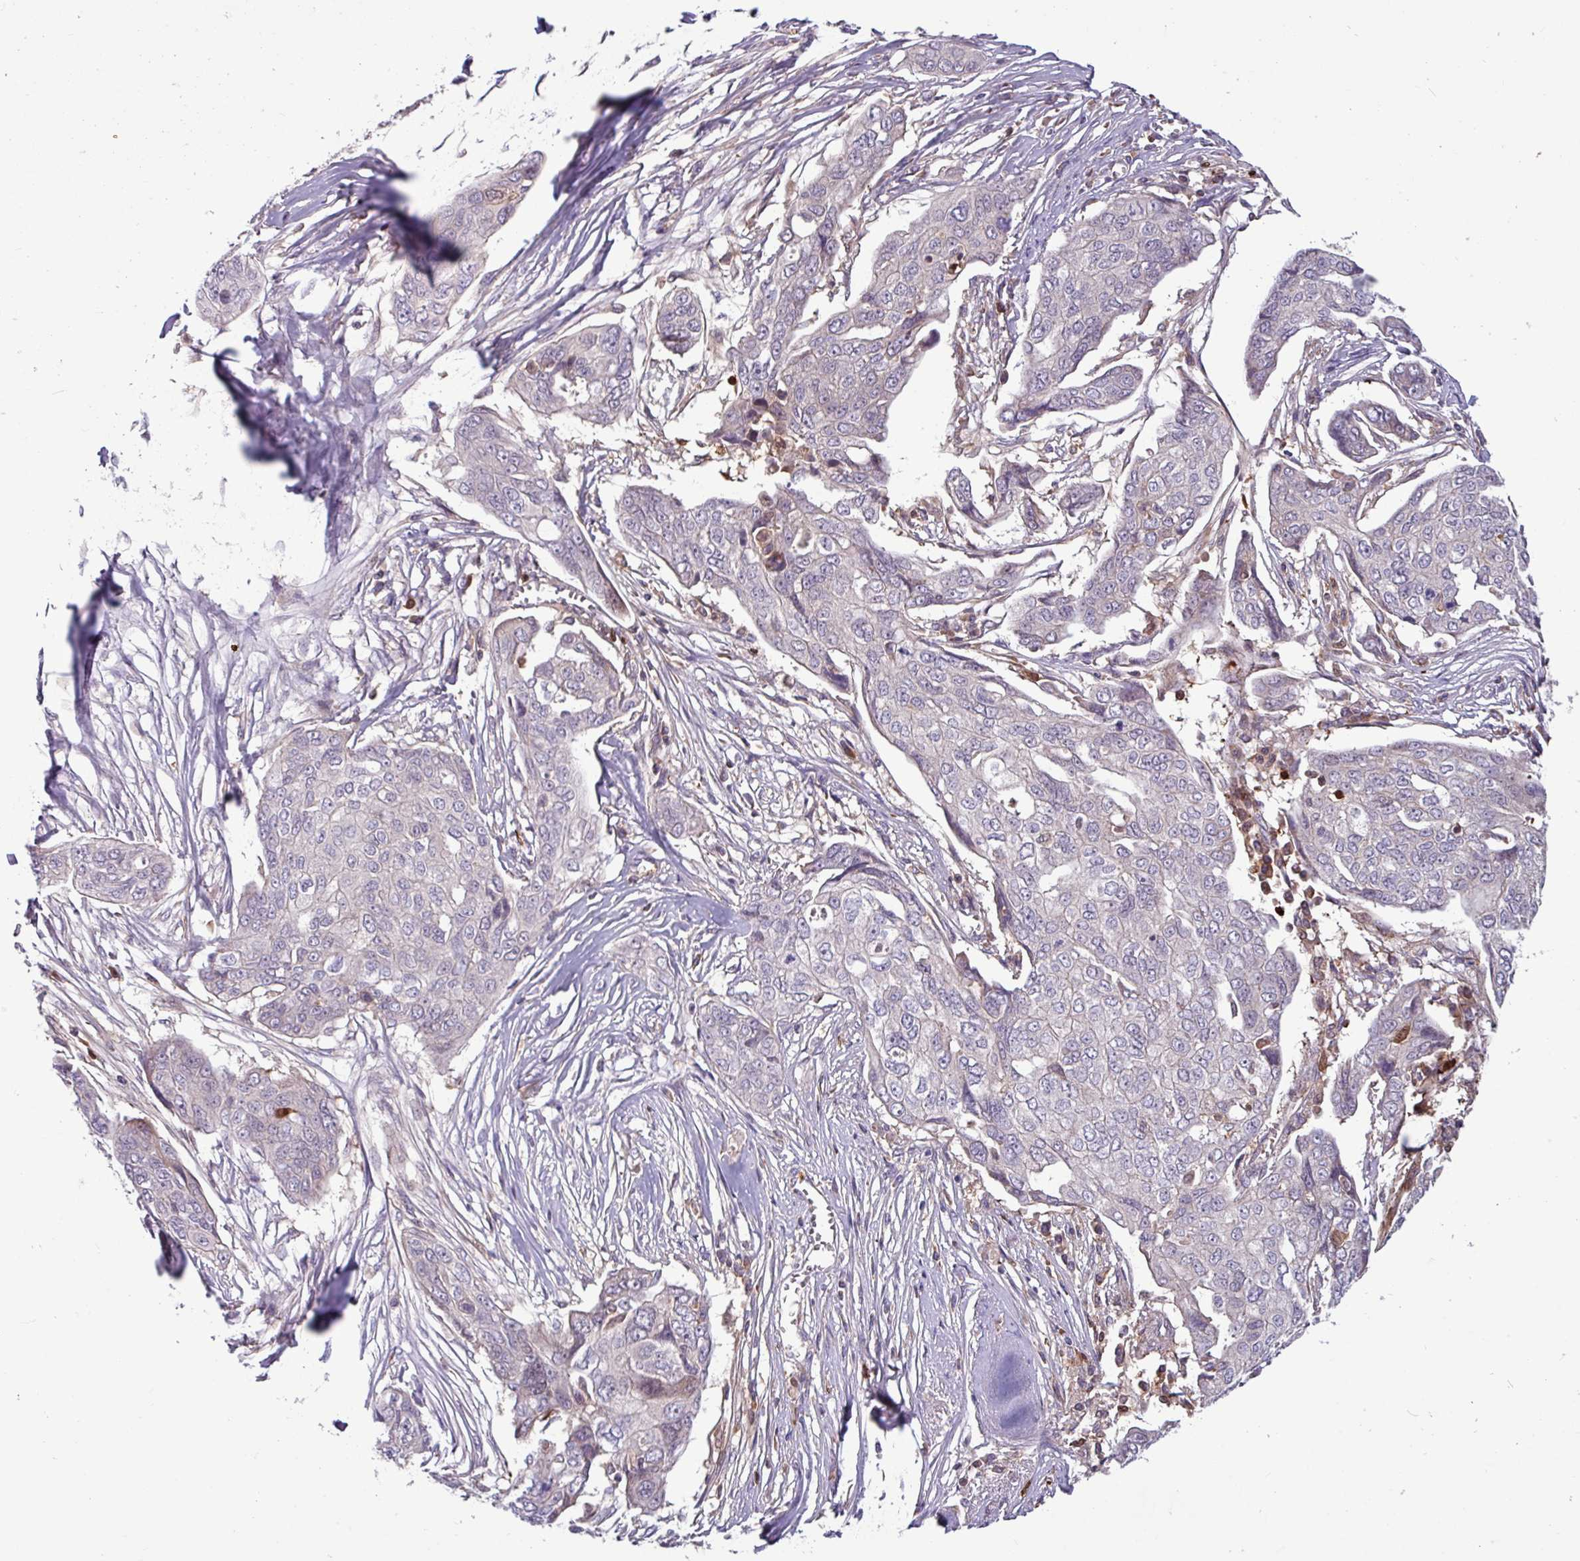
{"staining": {"intensity": "negative", "quantity": "none", "location": "none"}, "tissue": "ovarian cancer", "cell_type": "Tumor cells", "image_type": "cancer", "snomed": [{"axis": "morphology", "description": "Carcinoma, endometroid"}, {"axis": "topography", "description": "Ovary"}], "caption": "A histopathology image of ovarian endometroid carcinoma stained for a protein demonstrates no brown staining in tumor cells.", "gene": "SEC61G", "patient": {"sex": "female", "age": 70}}